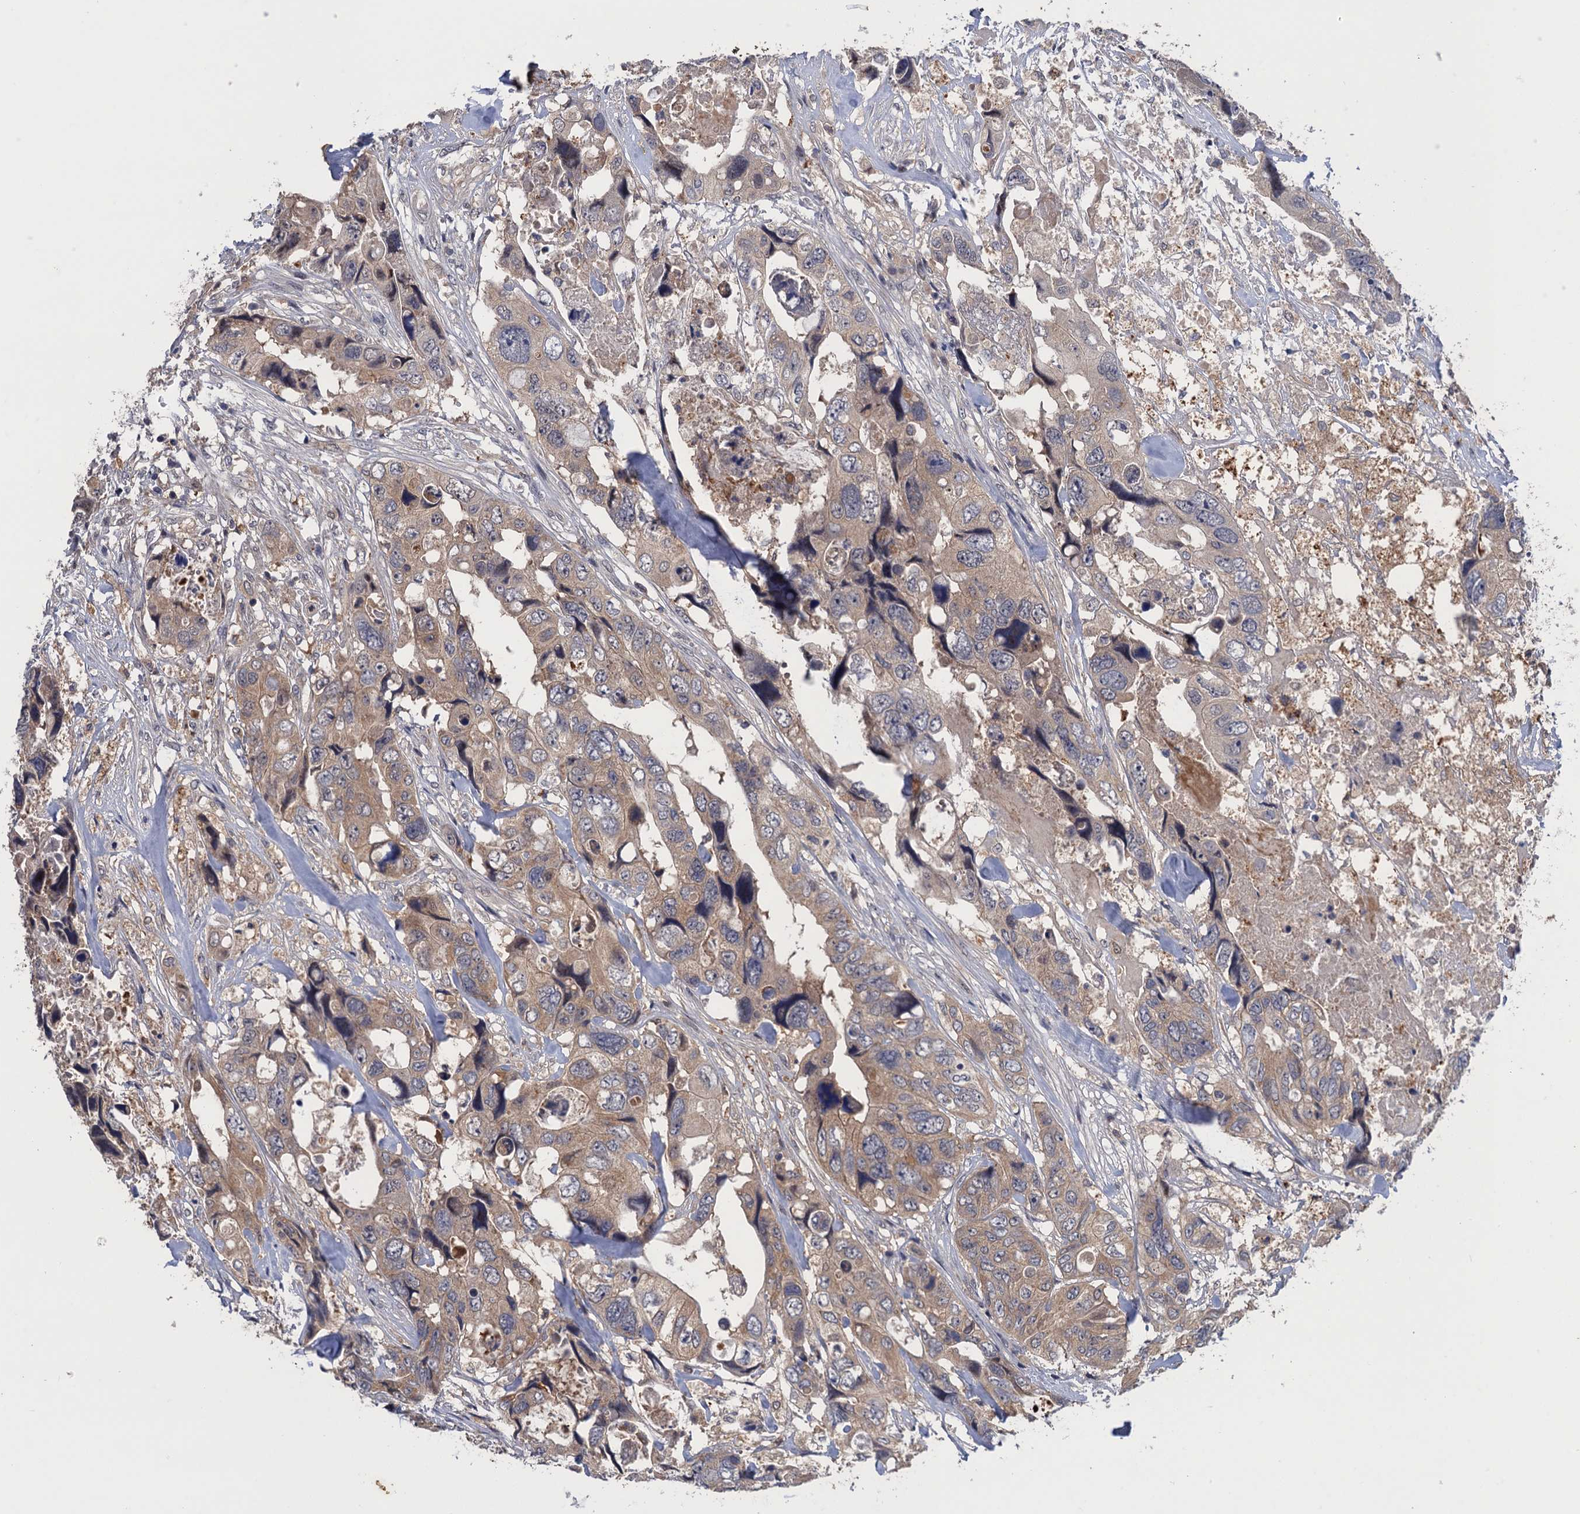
{"staining": {"intensity": "moderate", "quantity": ">75%", "location": "cytoplasmic/membranous"}, "tissue": "colorectal cancer", "cell_type": "Tumor cells", "image_type": "cancer", "snomed": [{"axis": "morphology", "description": "Adenocarcinoma, NOS"}, {"axis": "topography", "description": "Rectum"}], "caption": "IHC staining of colorectal cancer (adenocarcinoma), which exhibits medium levels of moderate cytoplasmic/membranous positivity in about >75% of tumor cells indicating moderate cytoplasmic/membranous protein expression. The staining was performed using DAB (brown) for protein detection and nuclei were counterstained in hematoxylin (blue).", "gene": "NEK8", "patient": {"sex": "male", "age": 57}}